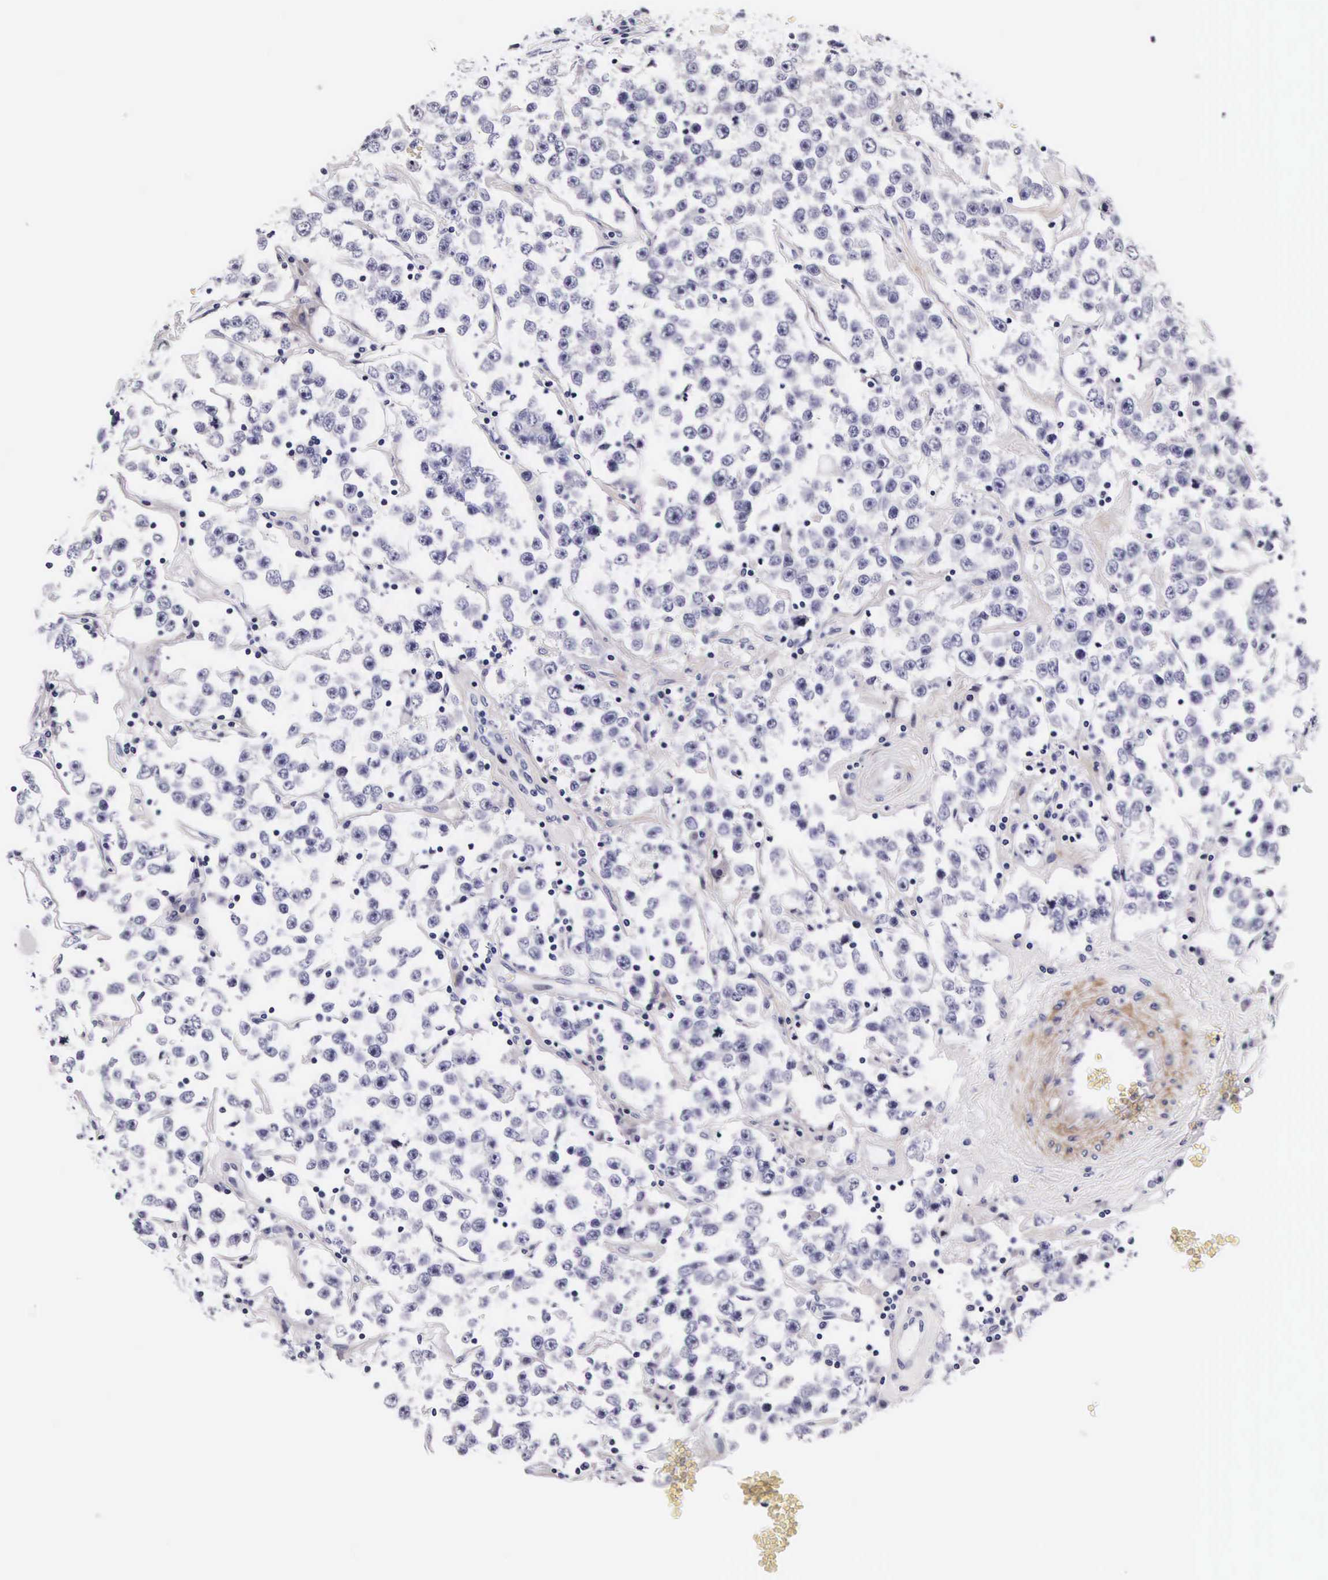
{"staining": {"intensity": "negative", "quantity": "none", "location": "none"}, "tissue": "testis cancer", "cell_type": "Tumor cells", "image_type": "cancer", "snomed": [{"axis": "morphology", "description": "Seminoma, NOS"}, {"axis": "topography", "description": "Testis"}], "caption": "Immunohistochemistry of seminoma (testis) reveals no positivity in tumor cells.", "gene": "UPRT", "patient": {"sex": "male", "age": 52}}